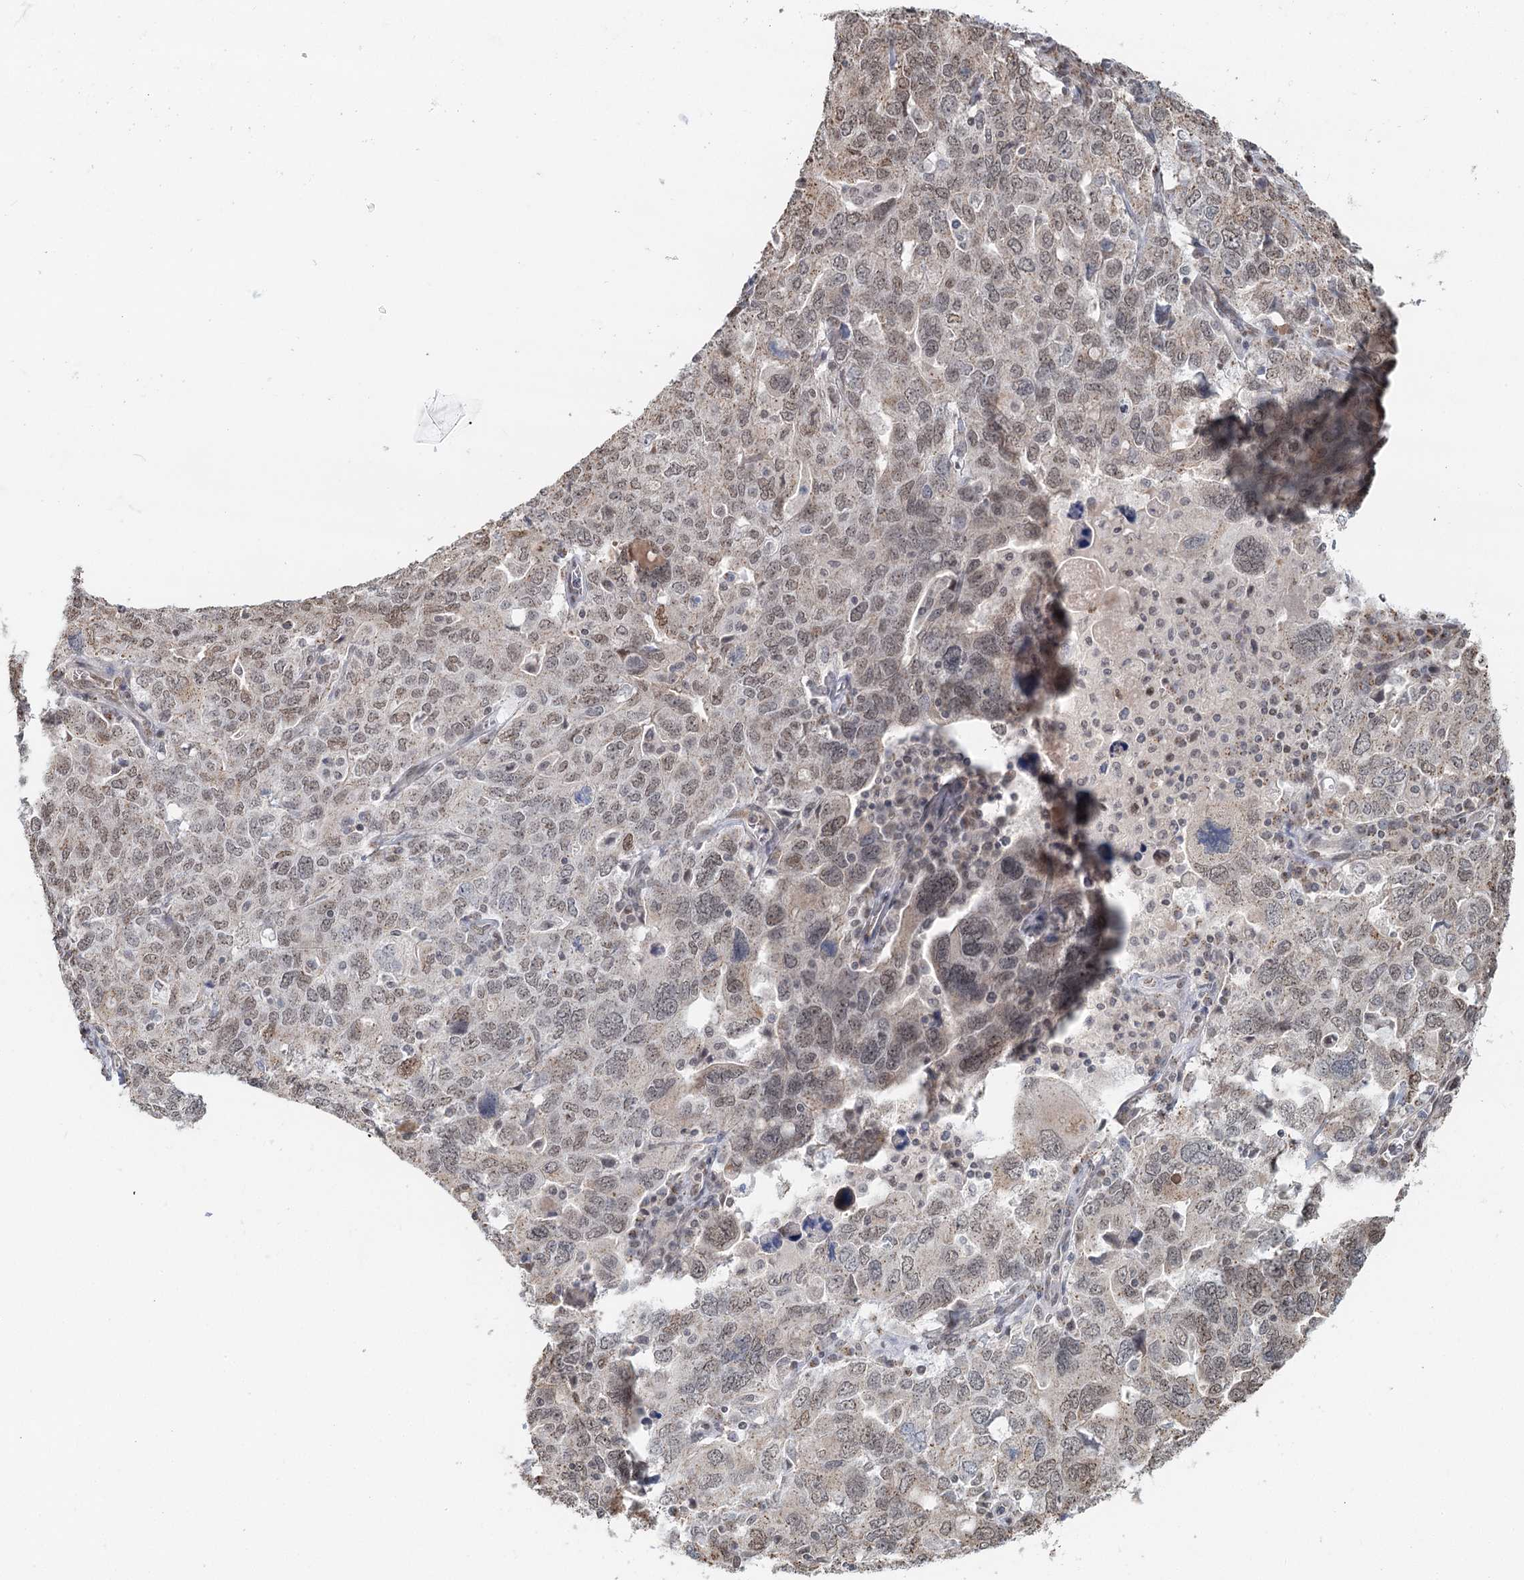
{"staining": {"intensity": "weak", "quantity": "25%-75%", "location": "nuclear"}, "tissue": "ovarian cancer", "cell_type": "Tumor cells", "image_type": "cancer", "snomed": [{"axis": "morphology", "description": "Carcinoma, endometroid"}, {"axis": "topography", "description": "Ovary"}], "caption": "High-magnification brightfield microscopy of ovarian cancer stained with DAB (brown) and counterstained with hematoxylin (blue). tumor cells exhibit weak nuclear expression is present in about25%-75% of cells. (Stains: DAB (3,3'-diaminobenzidine) in brown, nuclei in blue, Microscopy: brightfield microscopy at high magnification).", "gene": "GPALPP1", "patient": {"sex": "female", "age": 62}}